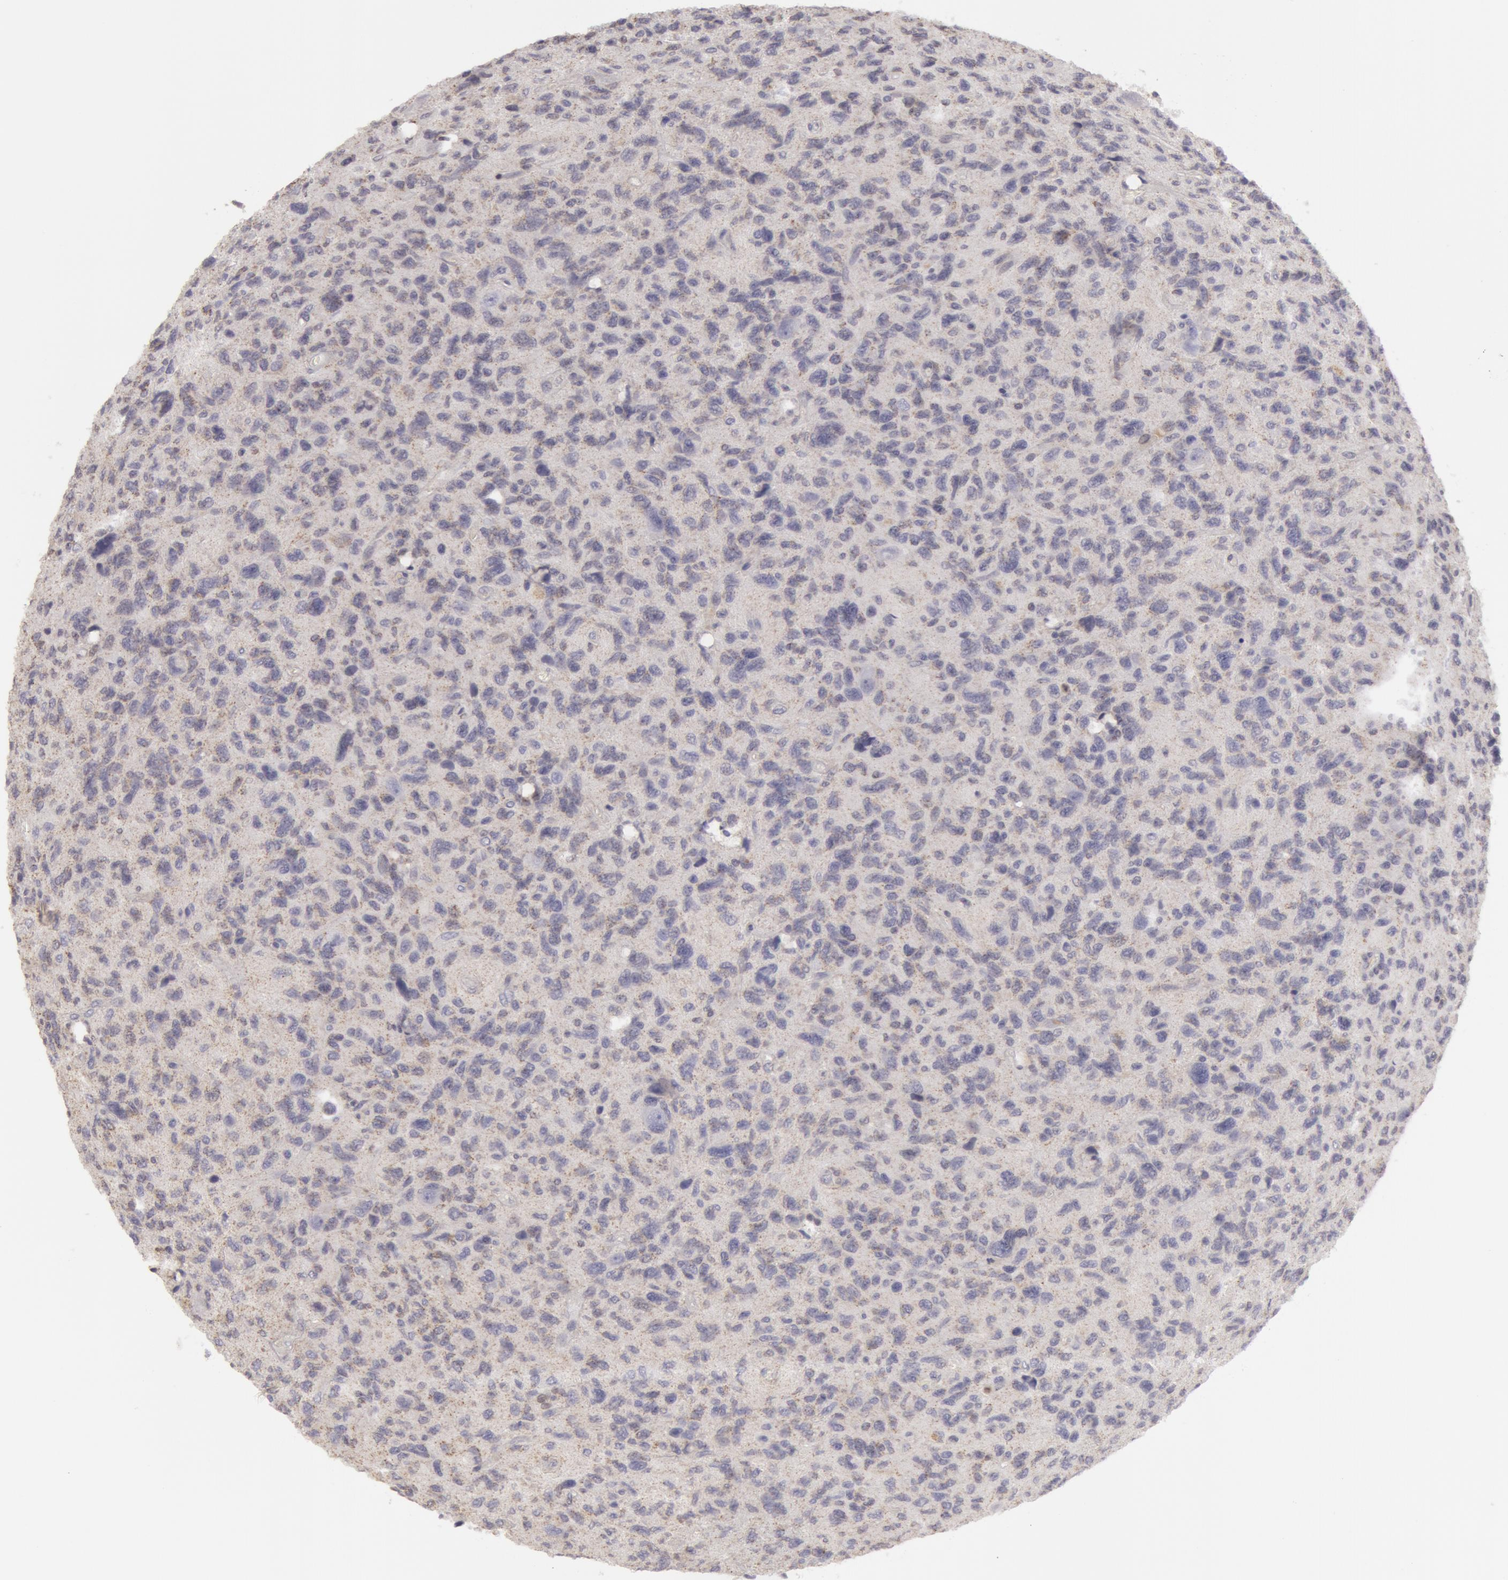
{"staining": {"intensity": "weak", "quantity": "25%-75%", "location": "cytoplasmic/membranous"}, "tissue": "glioma", "cell_type": "Tumor cells", "image_type": "cancer", "snomed": [{"axis": "morphology", "description": "Glioma, malignant, High grade"}, {"axis": "topography", "description": "Brain"}], "caption": "Immunohistochemical staining of human glioma demonstrates low levels of weak cytoplasmic/membranous expression in about 25%-75% of tumor cells.", "gene": "CAT", "patient": {"sex": "female", "age": 60}}